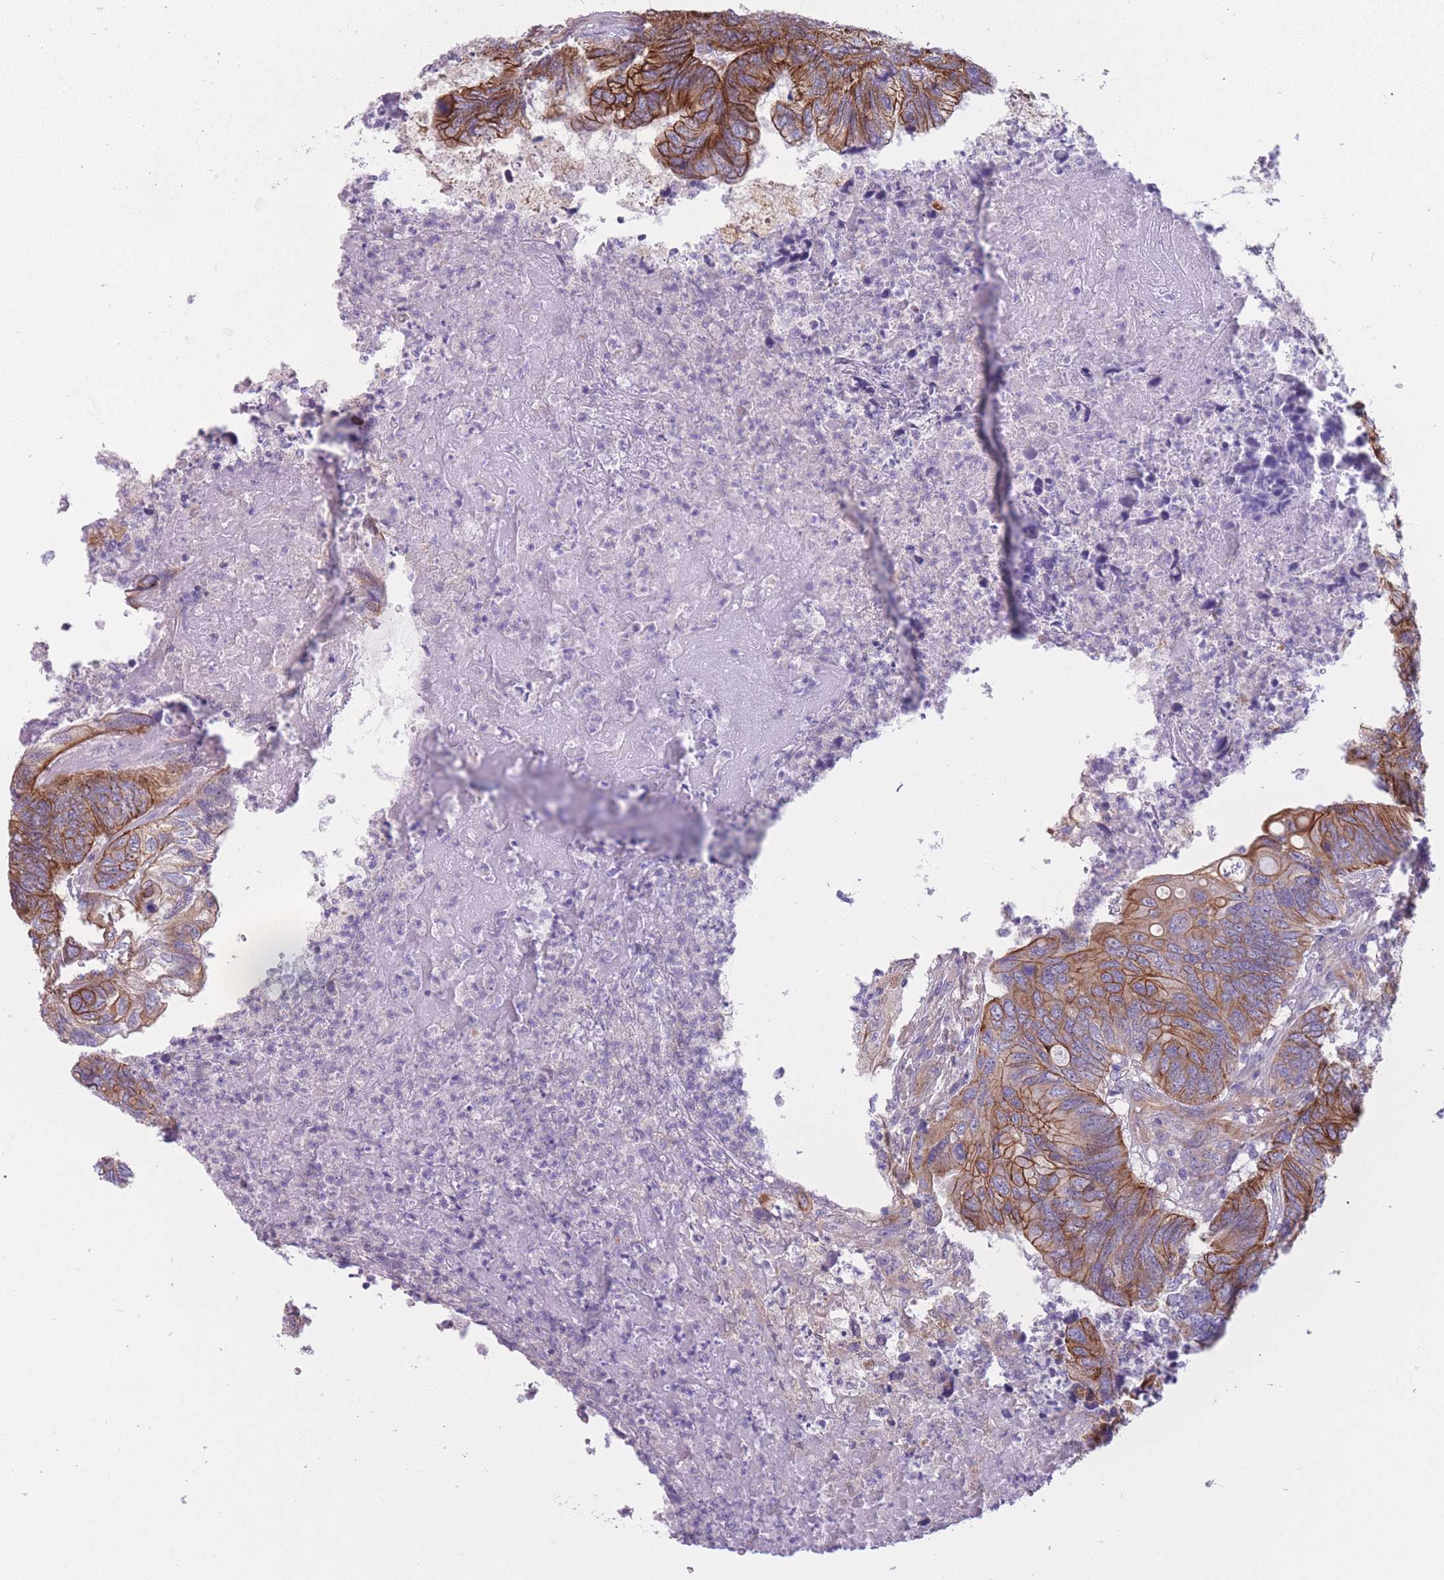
{"staining": {"intensity": "strong", "quantity": ">75%", "location": "cytoplasmic/membranous"}, "tissue": "colorectal cancer", "cell_type": "Tumor cells", "image_type": "cancer", "snomed": [{"axis": "morphology", "description": "Adenocarcinoma, NOS"}, {"axis": "topography", "description": "Colon"}], "caption": "Human colorectal adenocarcinoma stained with a brown dye shows strong cytoplasmic/membranous positive staining in approximately >75% of tumor cells.", "gene": "SERPINB3", "patient": {"sex": "female", "age": 67}}